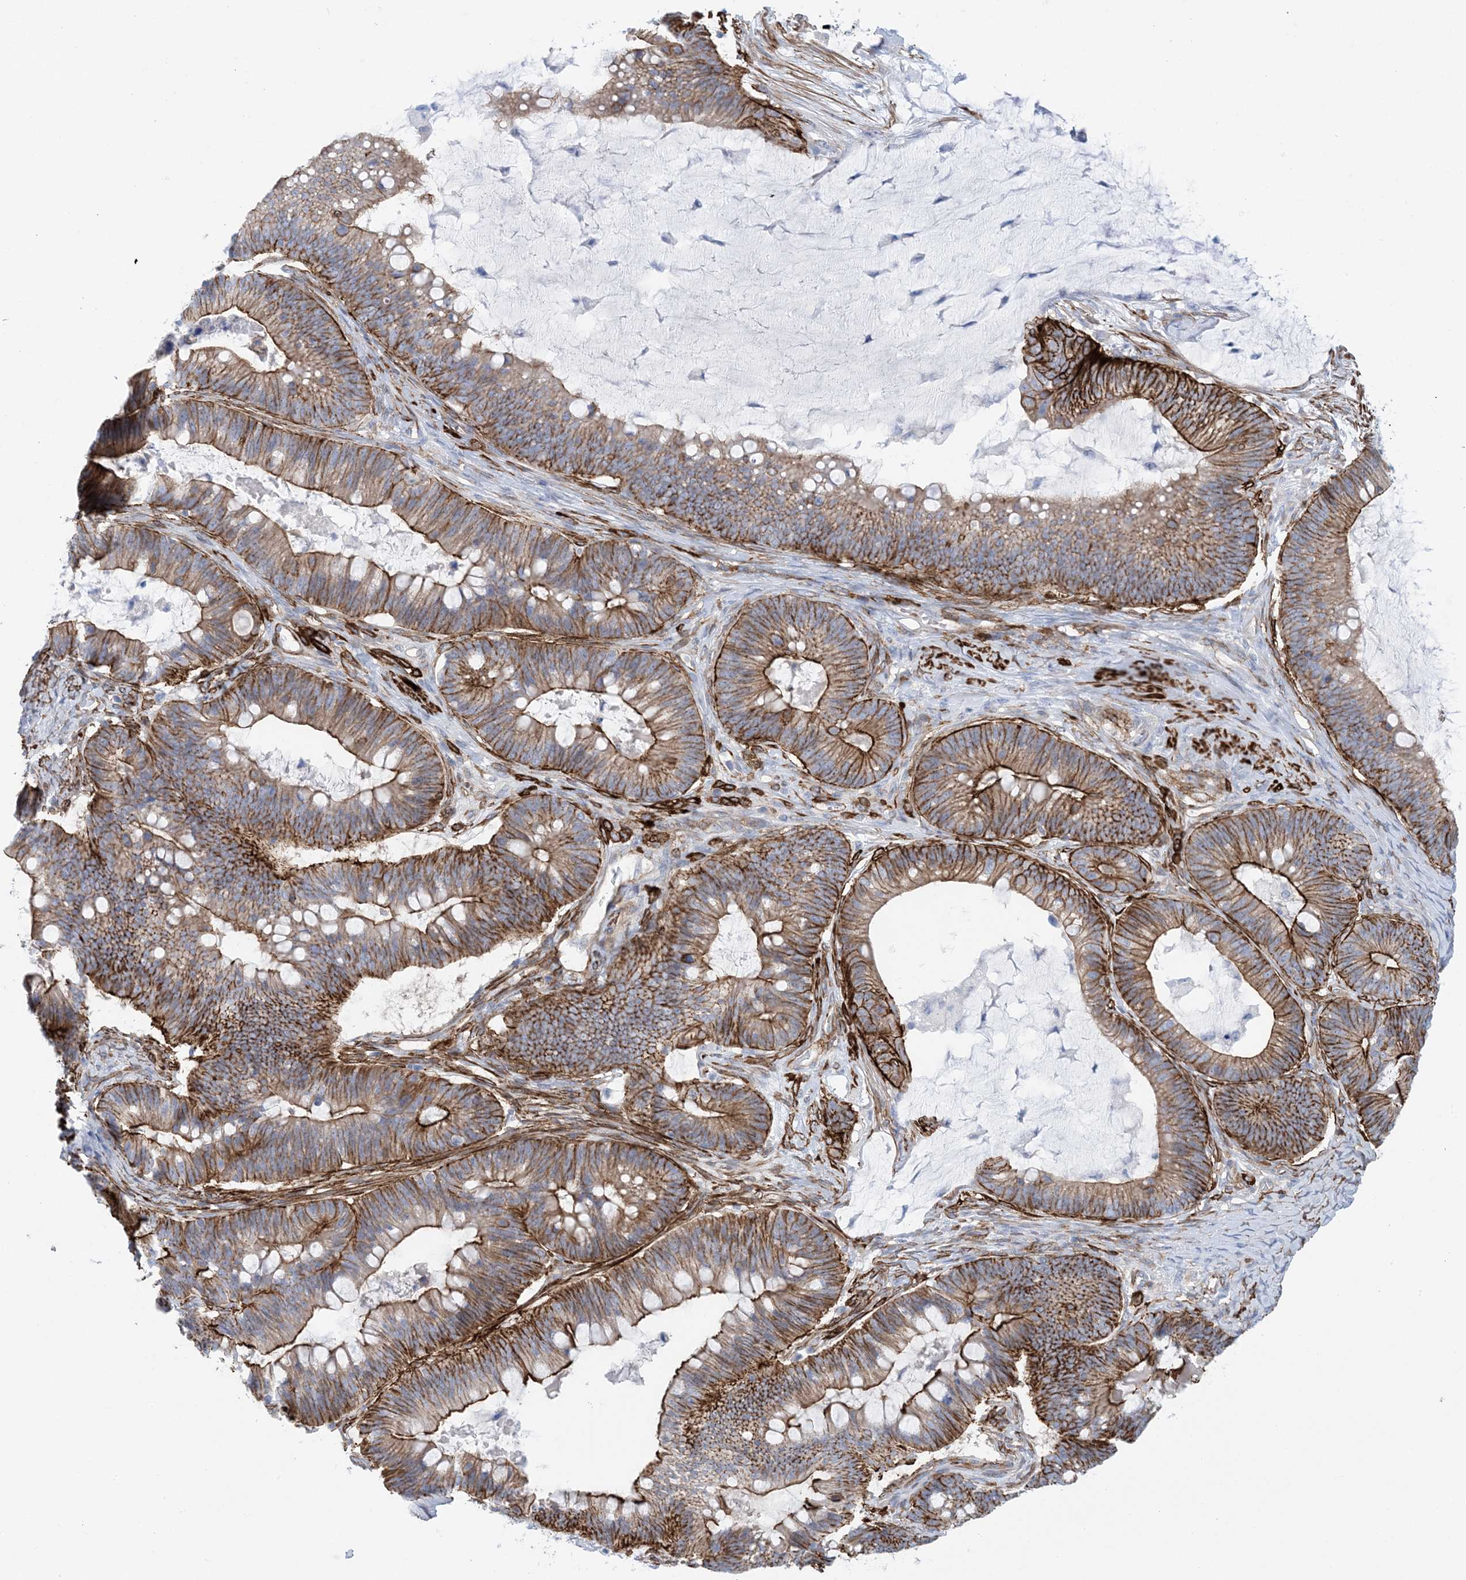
{"staining": {"intensity": "moderate", "quantity": ">75%", "location": "cytoplasmic/membranous"}, "tissue": "ovarian cancer", "cell_type": "Tumor cells", "image_type": "cancer", "snomed": [{"axis": "morphology", "description": "Cystadenocarcinoma, mucinous, NOS"}, {"axis": "topography", "description": "Ovary"}], "caption": "Immunohistochemical staining of ovarian cancer reveals medium levels of moderate cytoplasmic/membranous protein staining in approximately >75% of tumor cells. (Stains: DAB (3,3'-diaminobenzidine) in brown, nuclei in blue, Microscopy: brightfield microscopy at high magnification).", "gene": "SHANK1", "patient": {"sex": "female", "age": 61}}